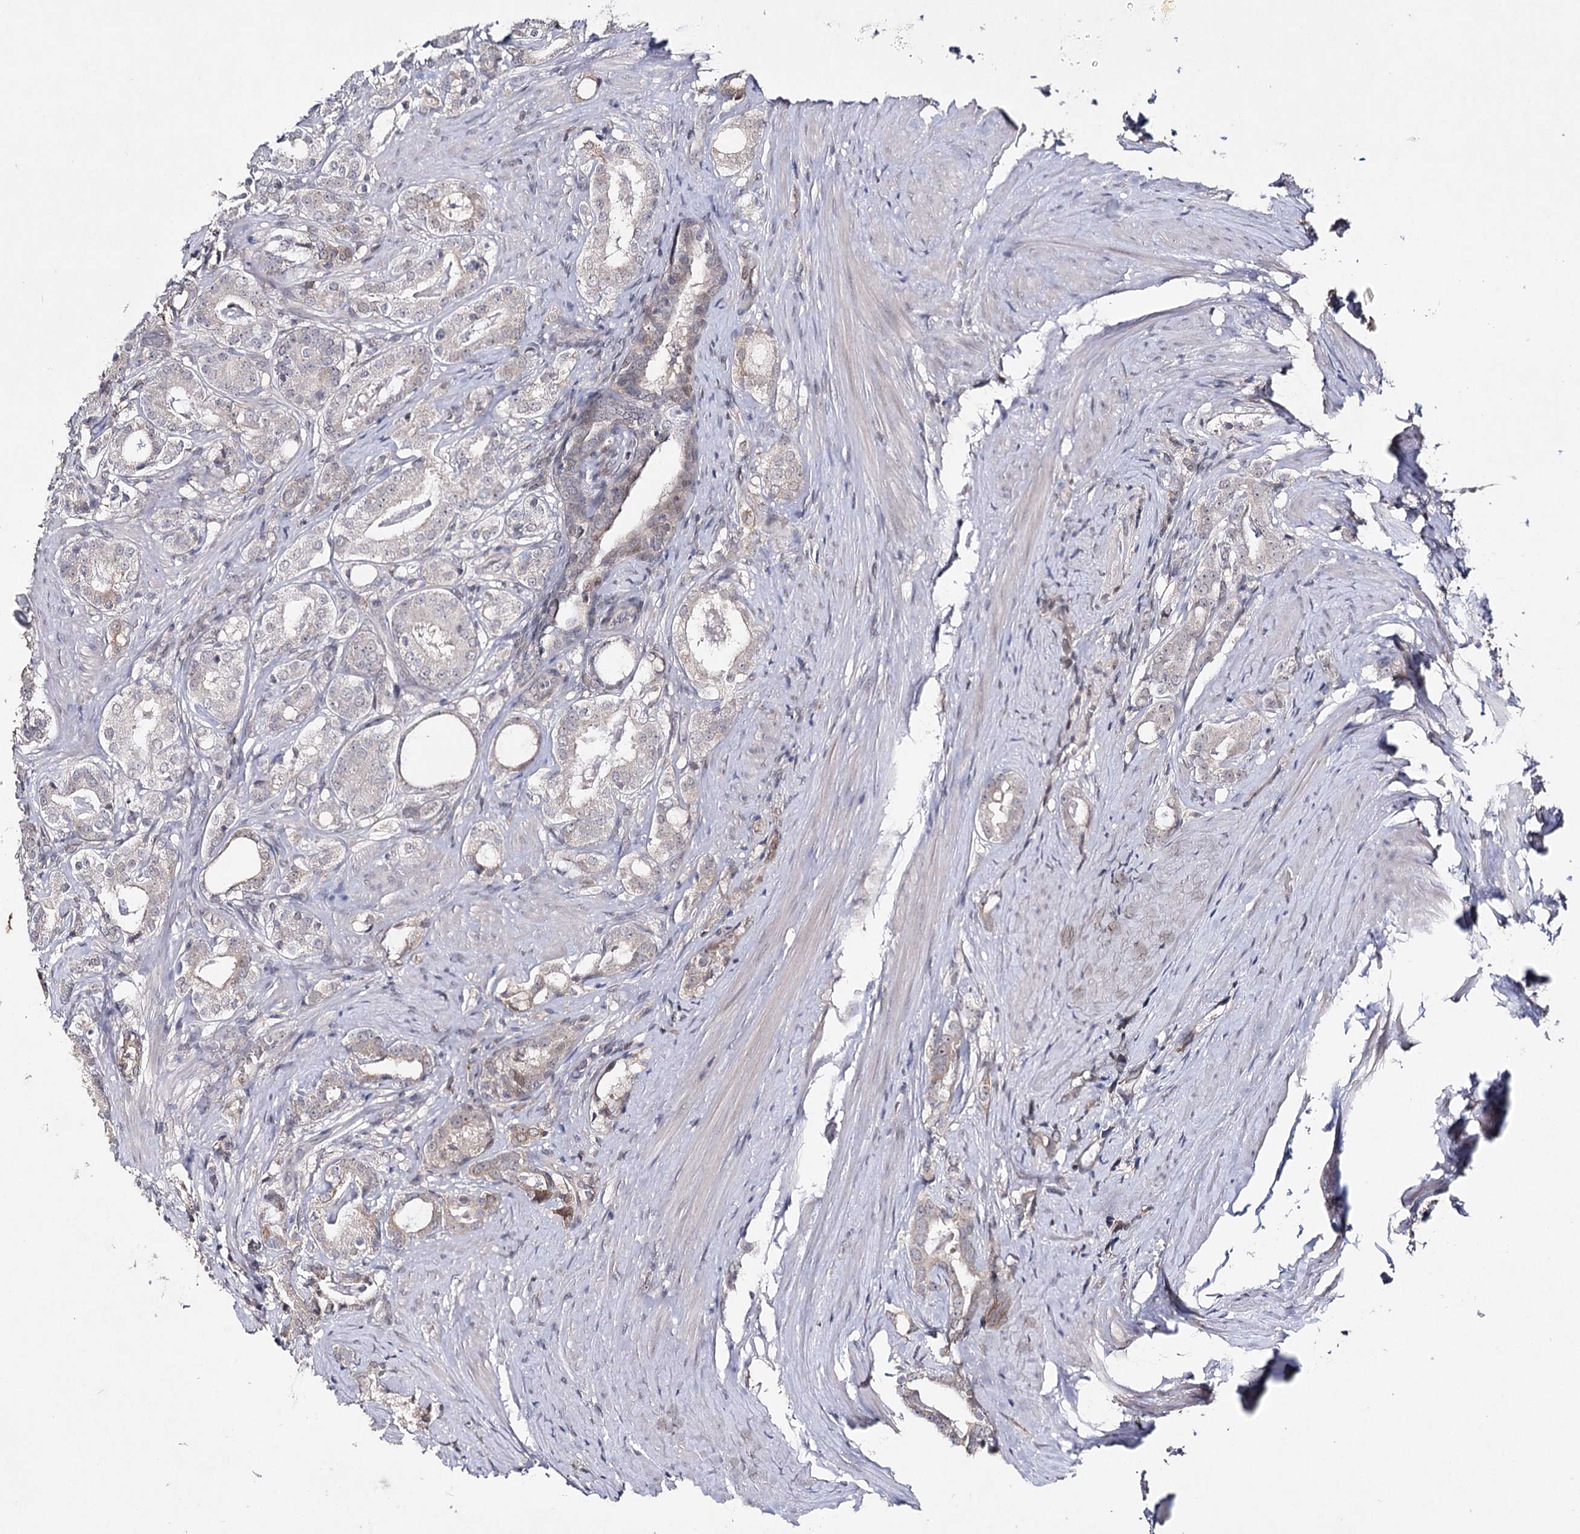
{"staining": {"intensity": "negative", "quantity": "none", "location": "none"}, "tissue": "prostate cancer", "cell_type": "Tumor cells", "image_type": "cancer", "snomed": [{"axis": "morphology", "description": "Adenocarcinoma, High grade"}, {"axis": "topography", "description": "Prostate"}], "caption": "Tumor cells show no significant protein staining in prostate cancer (adenocarcinoma (high-grade)). (Brightfield microscopy of DAB immunohistochemistry at high magnification).", "gene": "HSD11B2", "patient": {"sex": "male", "age": 63}}